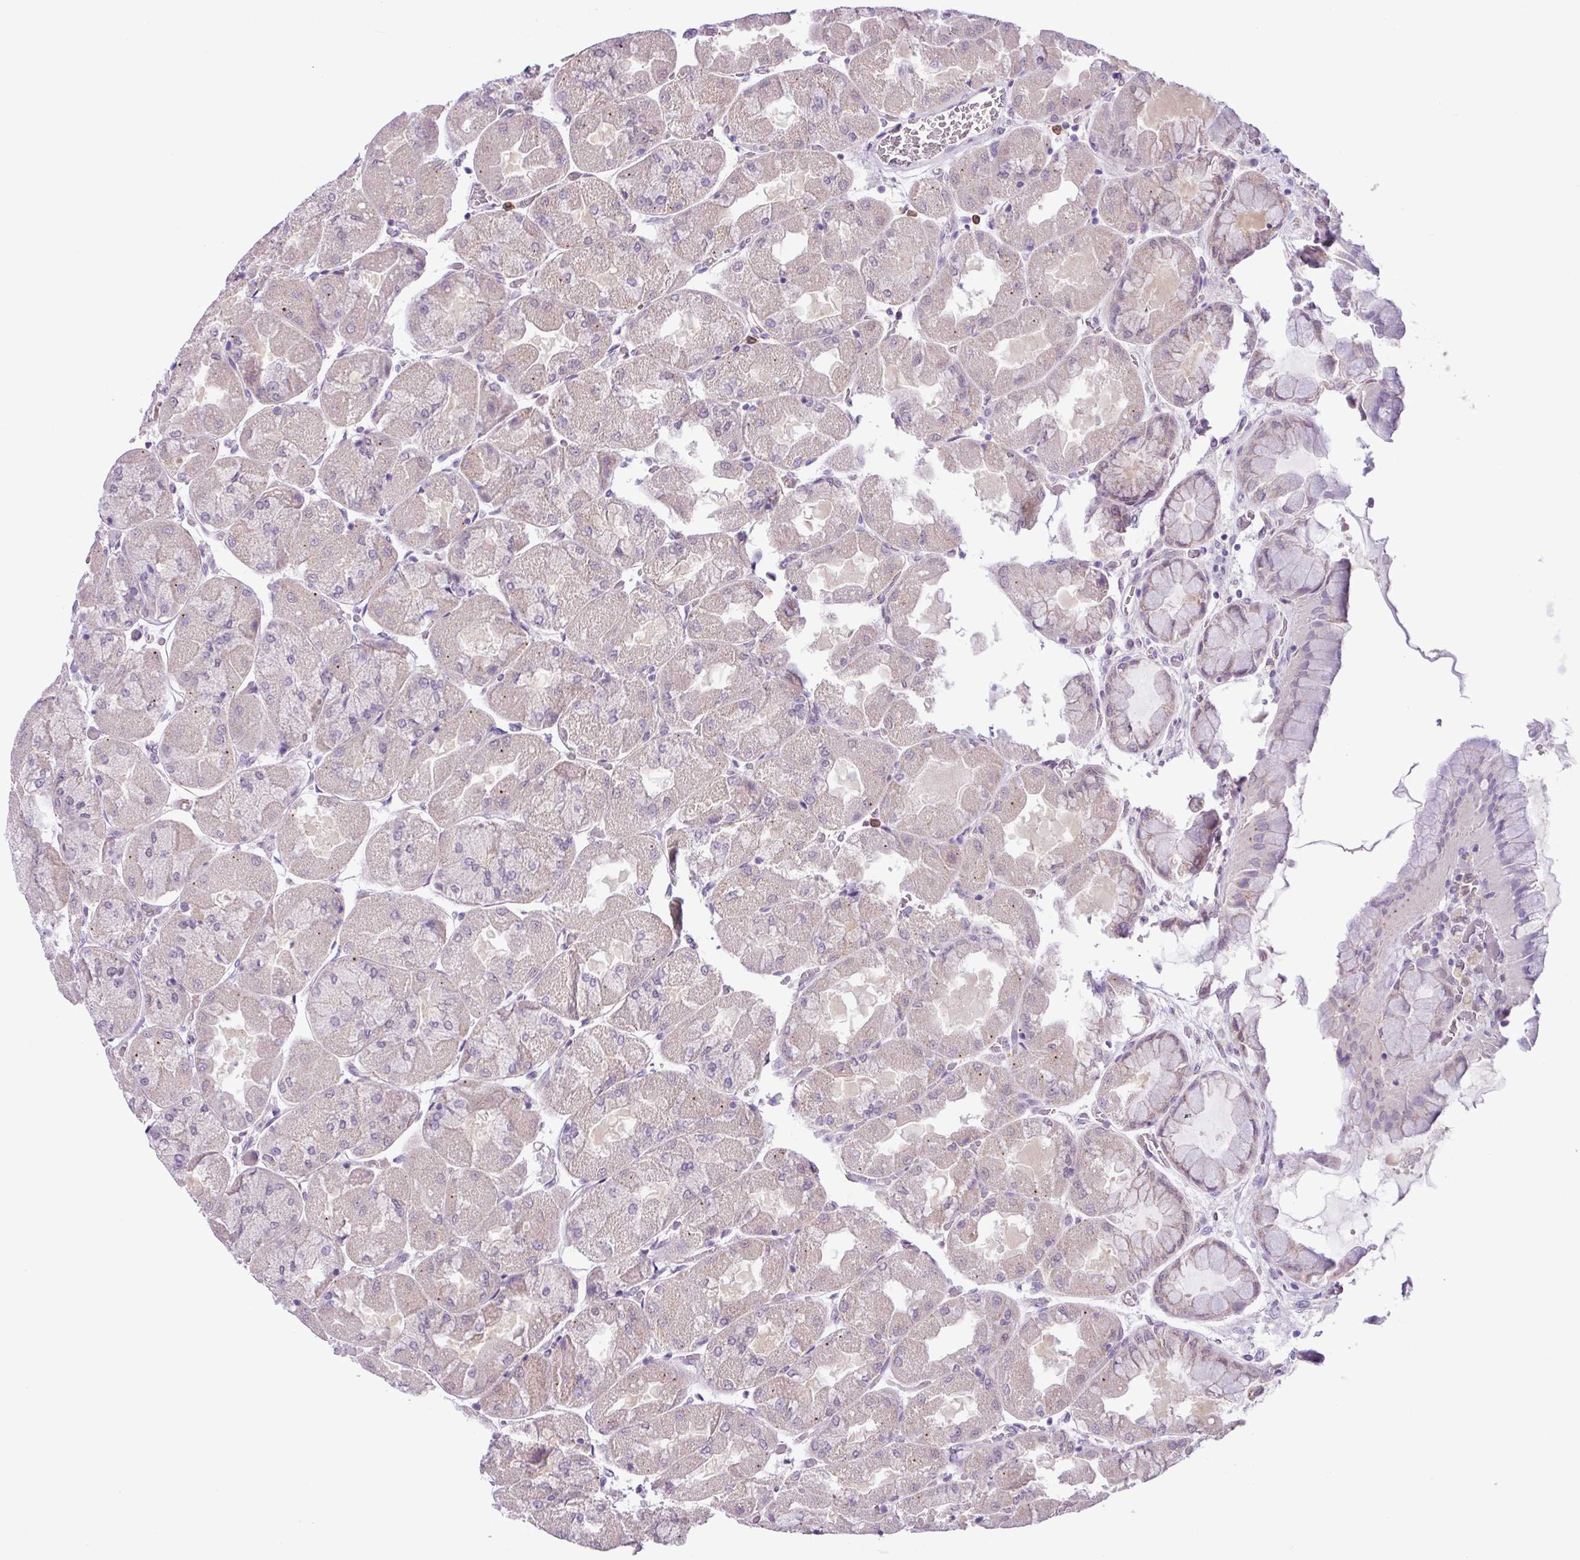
{"staining": {"intensity": "moderate", "quantity": "<25%", "location": "cytoplasmic/membranous"}, "tissue": "stomach", "cell_type": "Glandular cells", "image_type": "normal", "snomed": [{"axis": "morphology", "description": "Normal tissue, NOS"}, {"axis": "topography", "description": "Stomach"}], "caption": "An immunohistochemistry (IHC) micrograph of benign tissue is shown. Protein staining in brown highlights moderate cytoplasmic/membranous positivity in stomach within glandular cells. The staining was performed using DAB to visualize the protein expression in brown, while the nuclei were stained in blue with hematoxylin (Magnification: 20x).", "gene": "TONSL", "patient": {"sex": "female", "age": 61}}